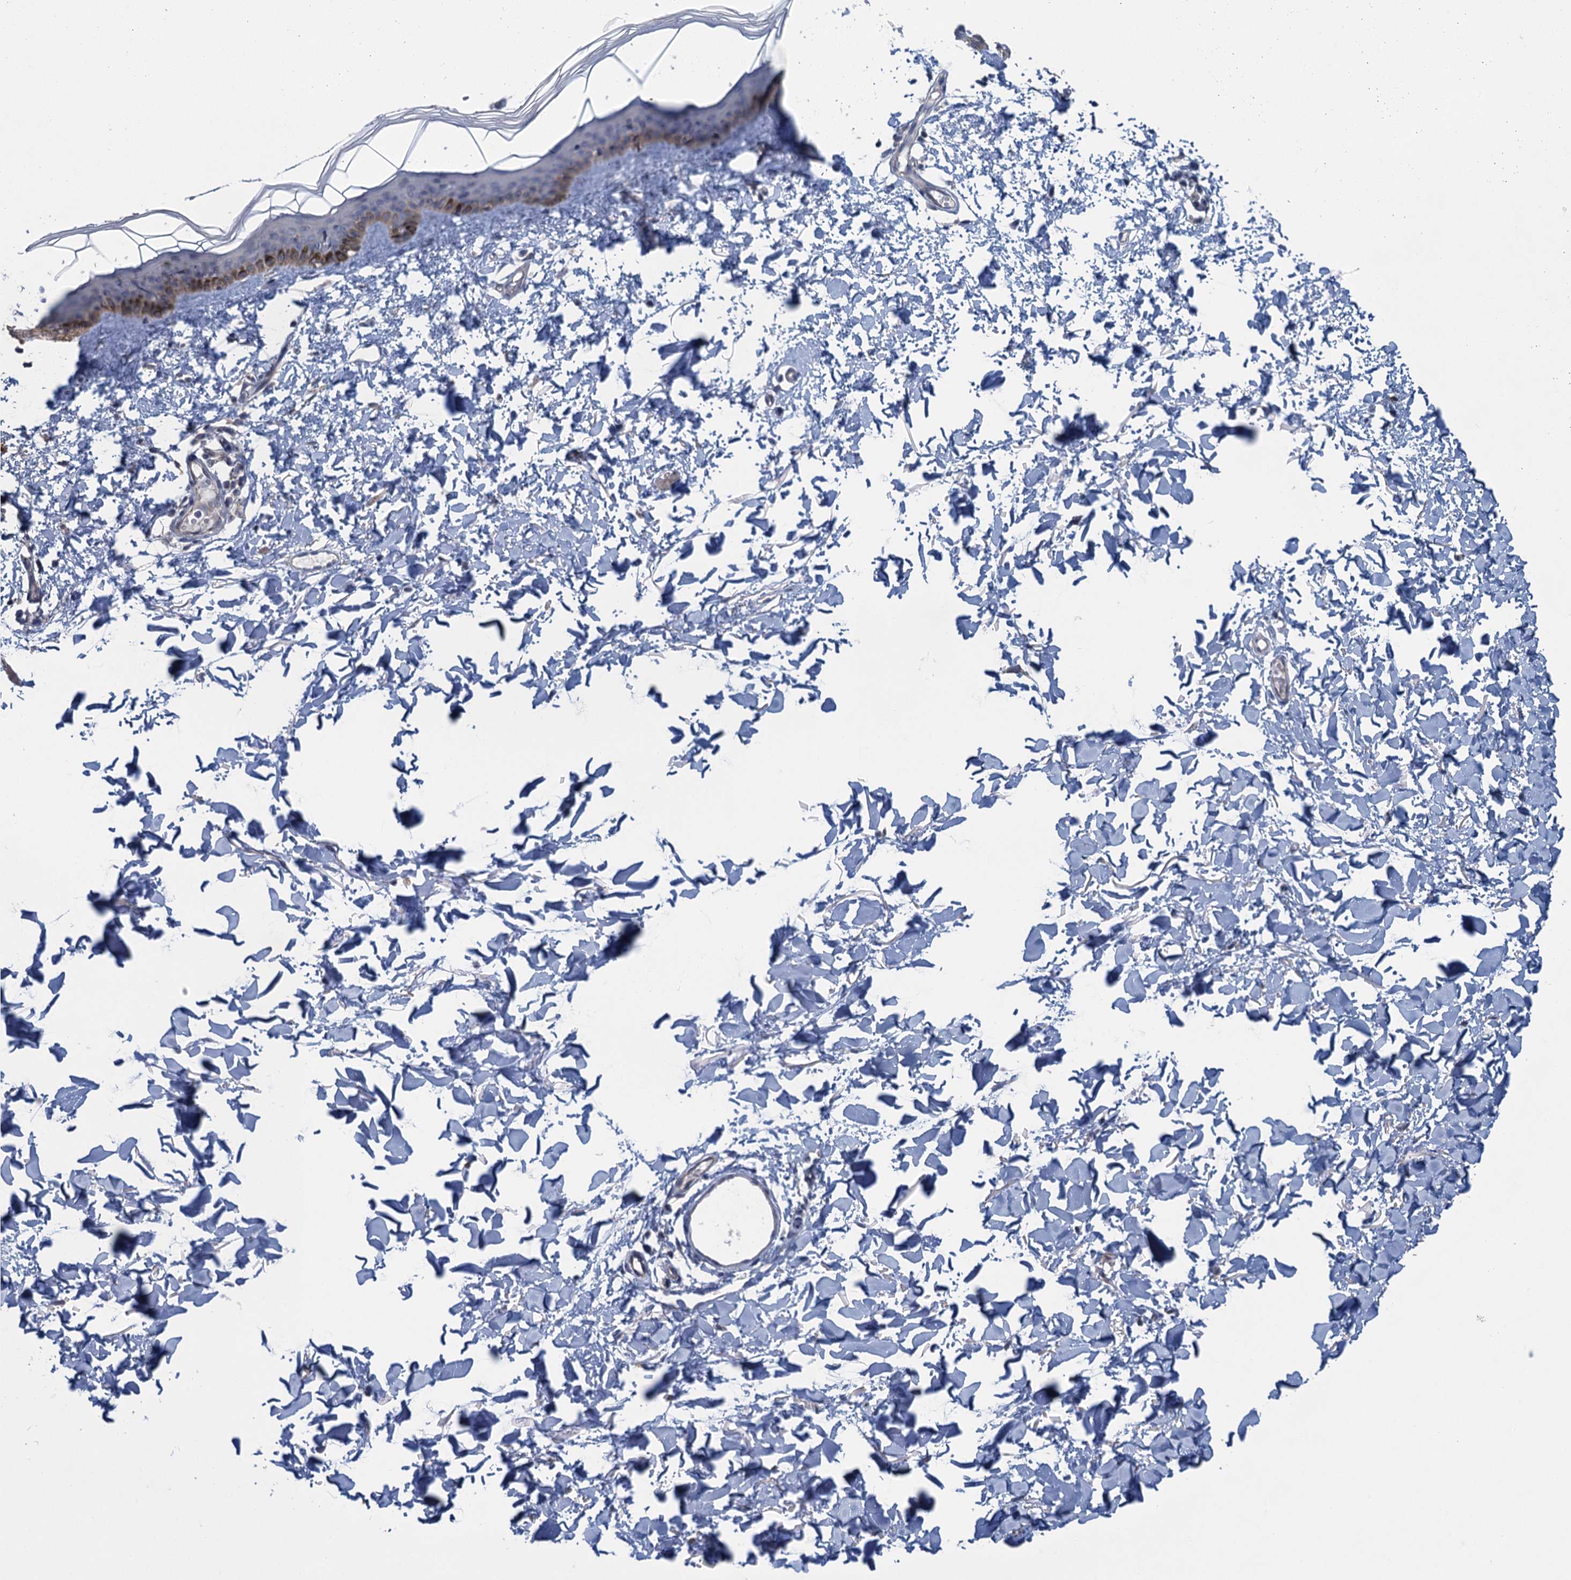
{"staining": {"intensity": "negative", "quantity": "none", "location": "none"}, "tissue": "skin", "cell_type": "Fibroblasts", "image_type": "normal", "snomed": [{"axis": "morphology", "description": "Normal tissue, NOS"}, {"axis": "topography", "description": "Skin"}], "caption": "Fibroblasts show no significant expression in unremarkable skin.", "gene": "MRFAP1", "patient": {"sex": "female", "age": 58}}